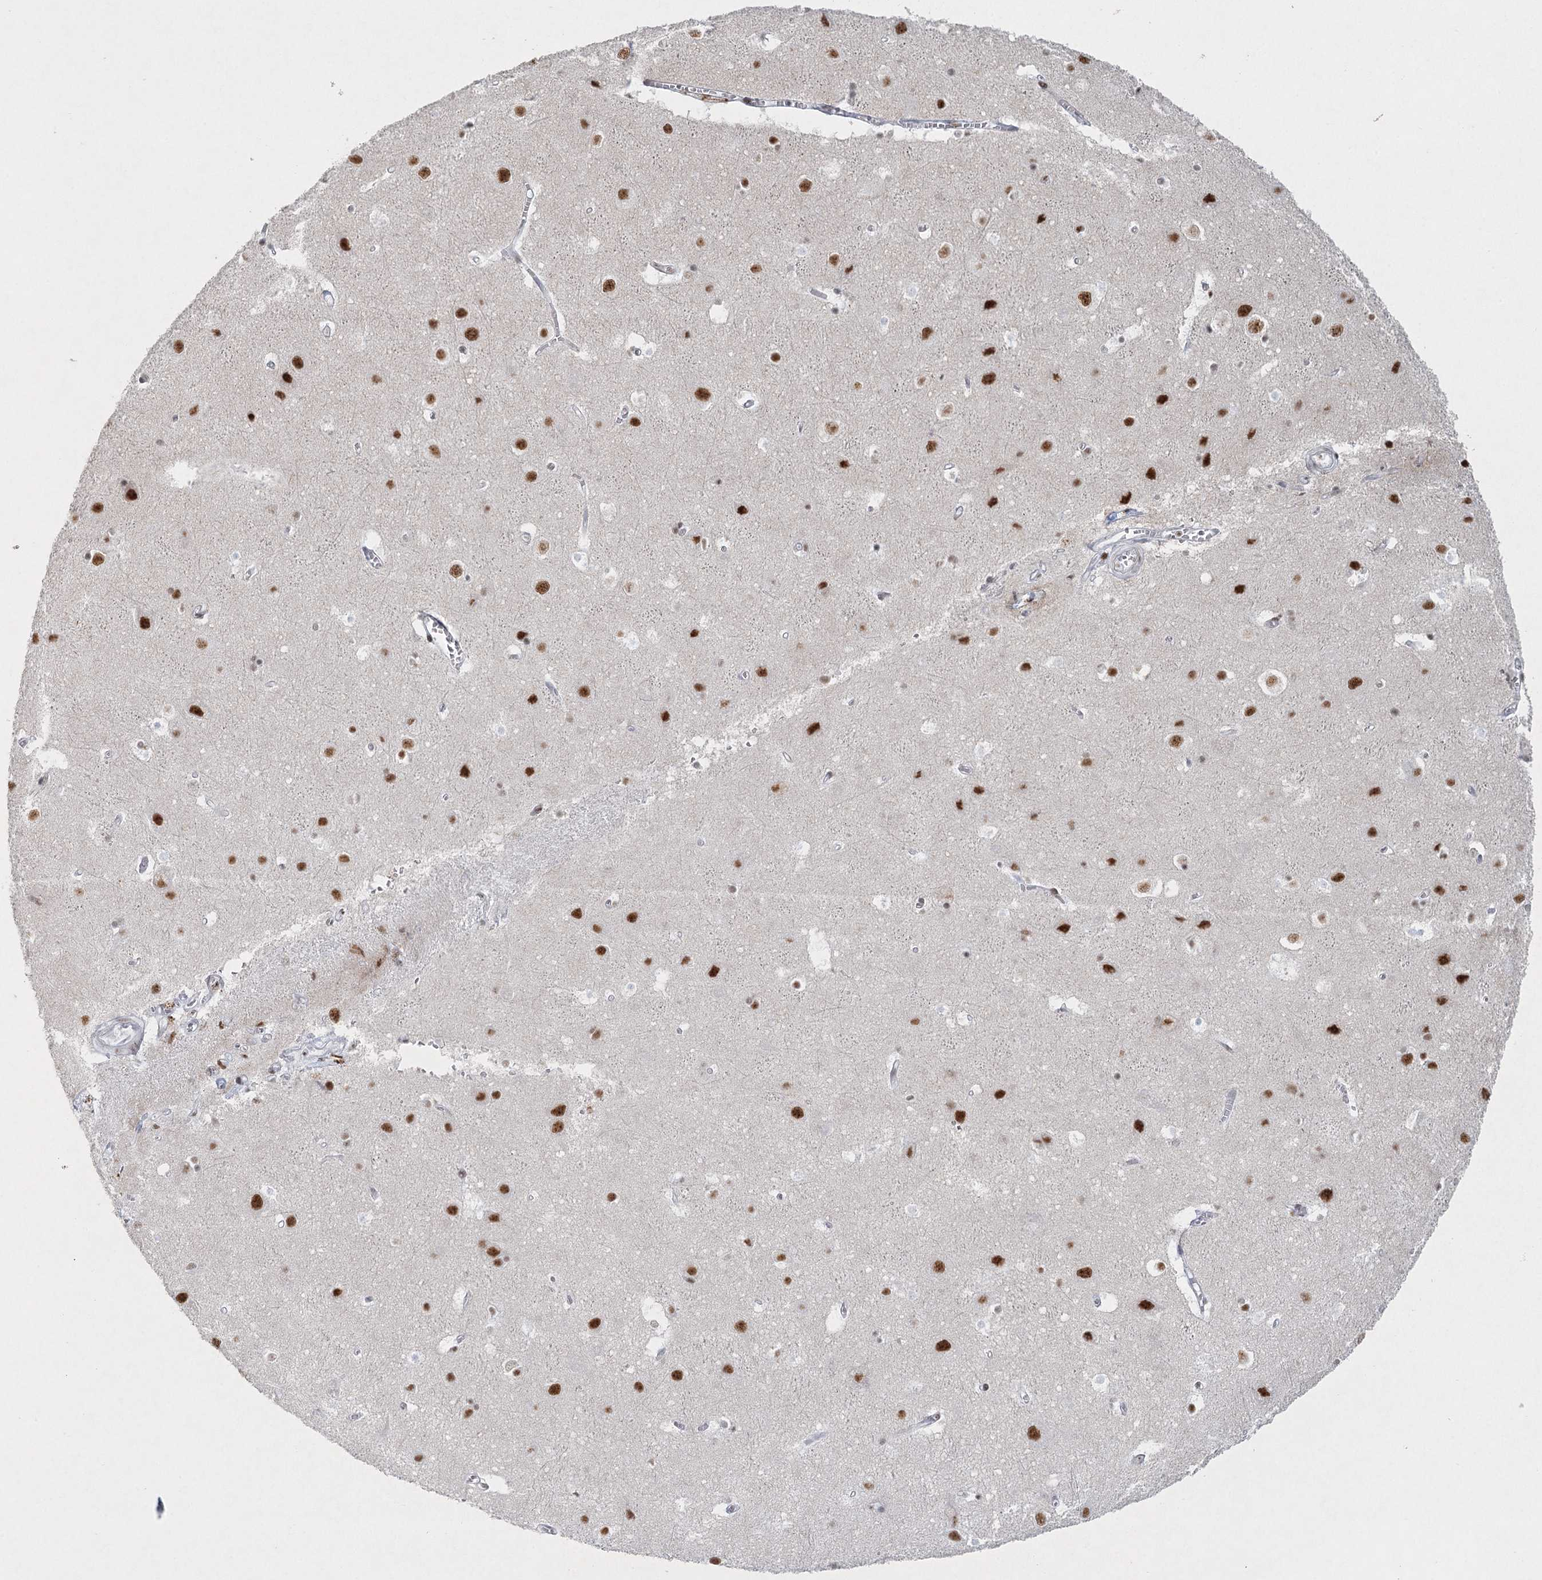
{"staining": {"intensity": "moderate", "quantity": "25%-75%", "location": "nuclear"}, "tissue": "cerebral cortex", "cell_type": "Endothelial cells", "image_type": "normal", "snomed": [{"axis": "morphology", "description": "Normal tissue, NOS"}, {"axis": "topography", "description": "Cerebral cortex"}], "caption": "Immunohistochemistry image of normal cerebral cortex: cerebral cortex stained using immunohistochemistry demonstrates medium levels of moderate protein expression localized specifically in the nuclear of endothelial cells, appearing as a nuclear brown color.", "gene": "U2SURP", "patient": {"sex": "male", "age": 54}}